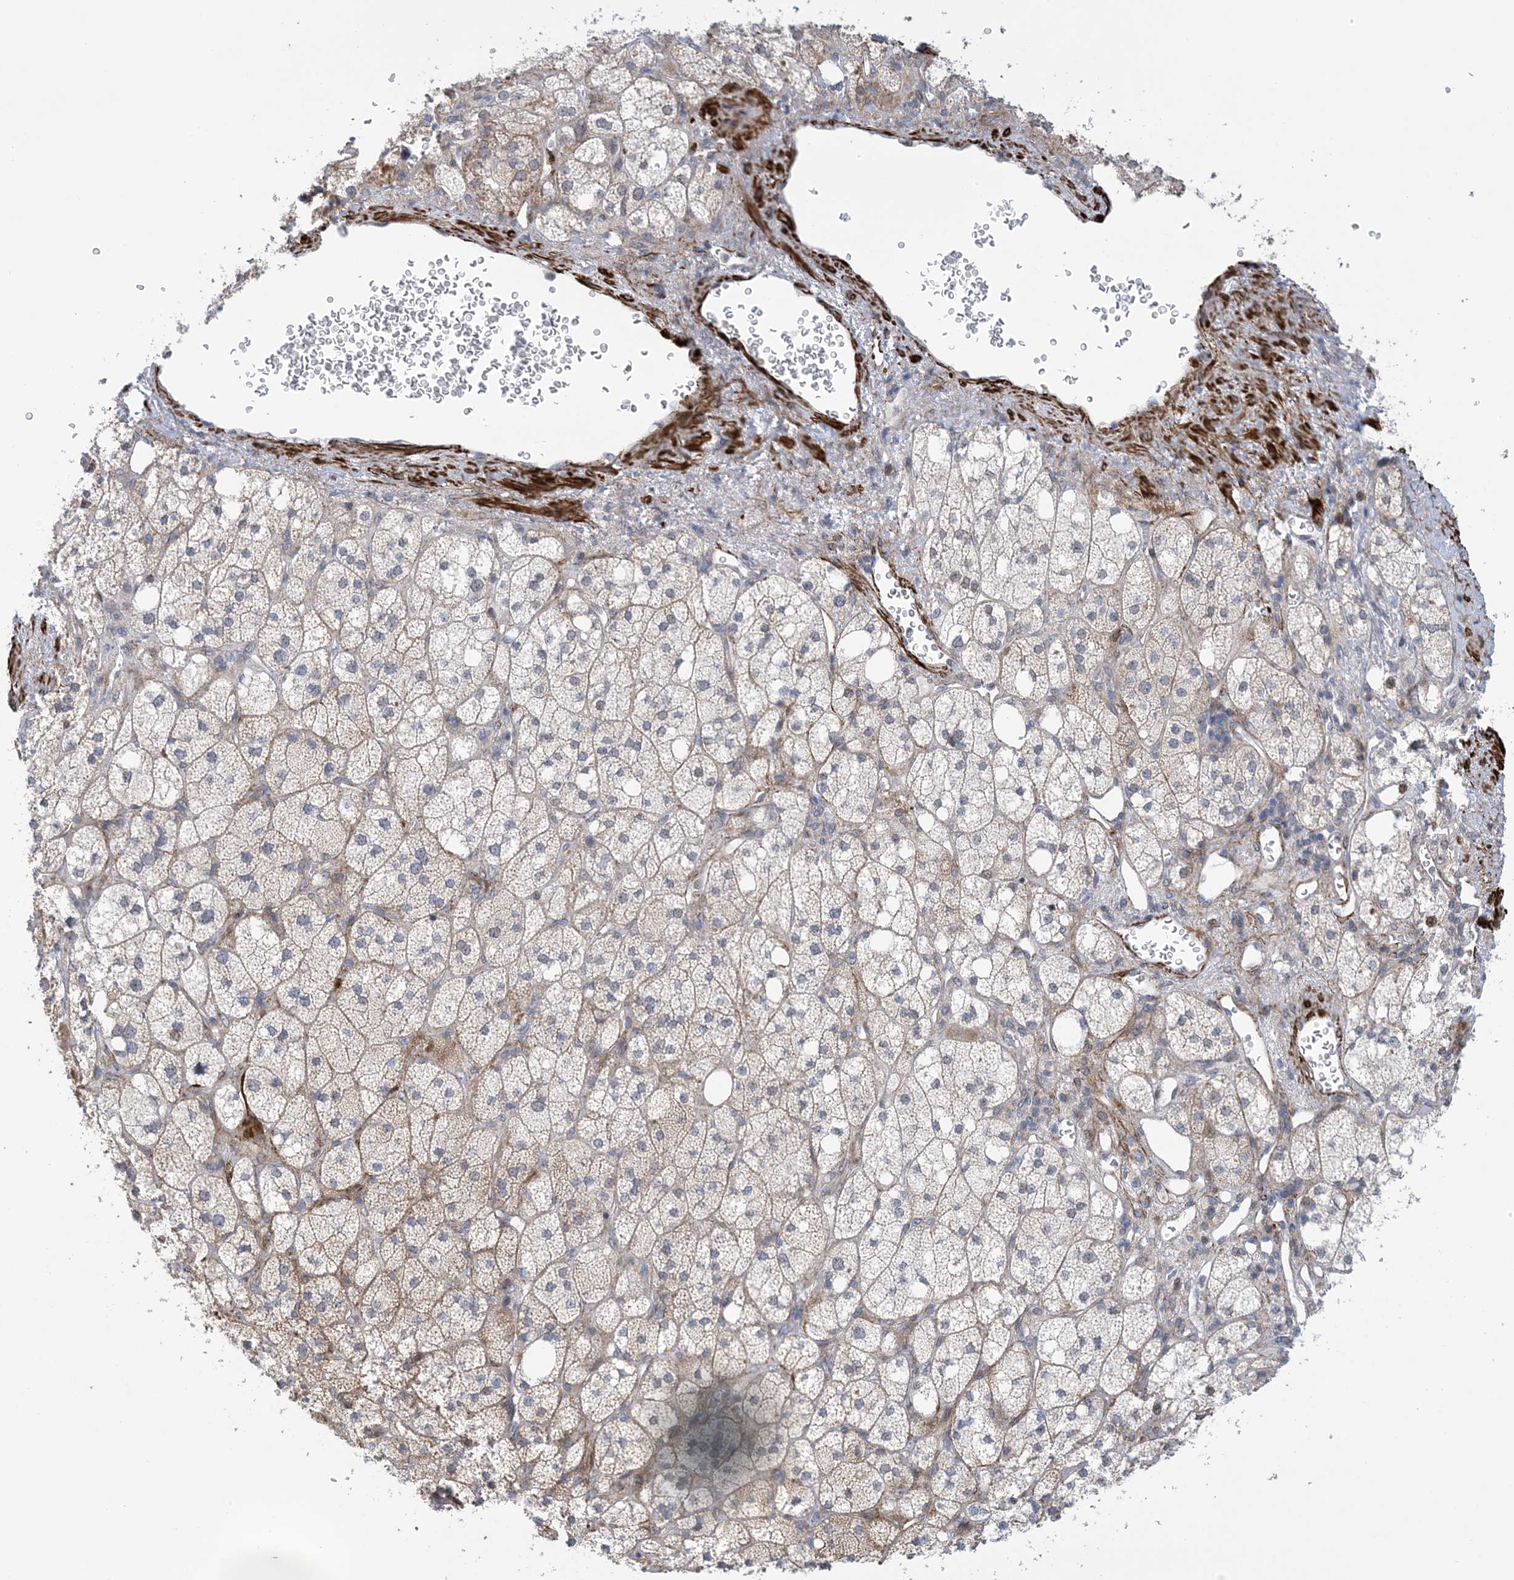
{"staining": {"intensity": "moderate", "quantity": "25%-75%", "location": "cytoplasmic/membranous,nuclear"}, "tissue": "adrenal gland", "cell_type": "Glandular cells", "image_type": "normal", "snomed": [{"axis": "morphology", "description": "Normal tissue, NOS"}, {"axis": "topography", "description": "Adrenal gland"}], "caption": "Protein staining by IHC shows moderate cytoplasmic/membranous,nuclear staining in about 25%-75% of glandular cells in normal adrenal gland. (DAB (3,3'-diaminobenzidine) IHC, brown staining for protein, blue staining for nuclei).", "gene": "ZNF8", "patient": {"sex": "male", "age": 61}}